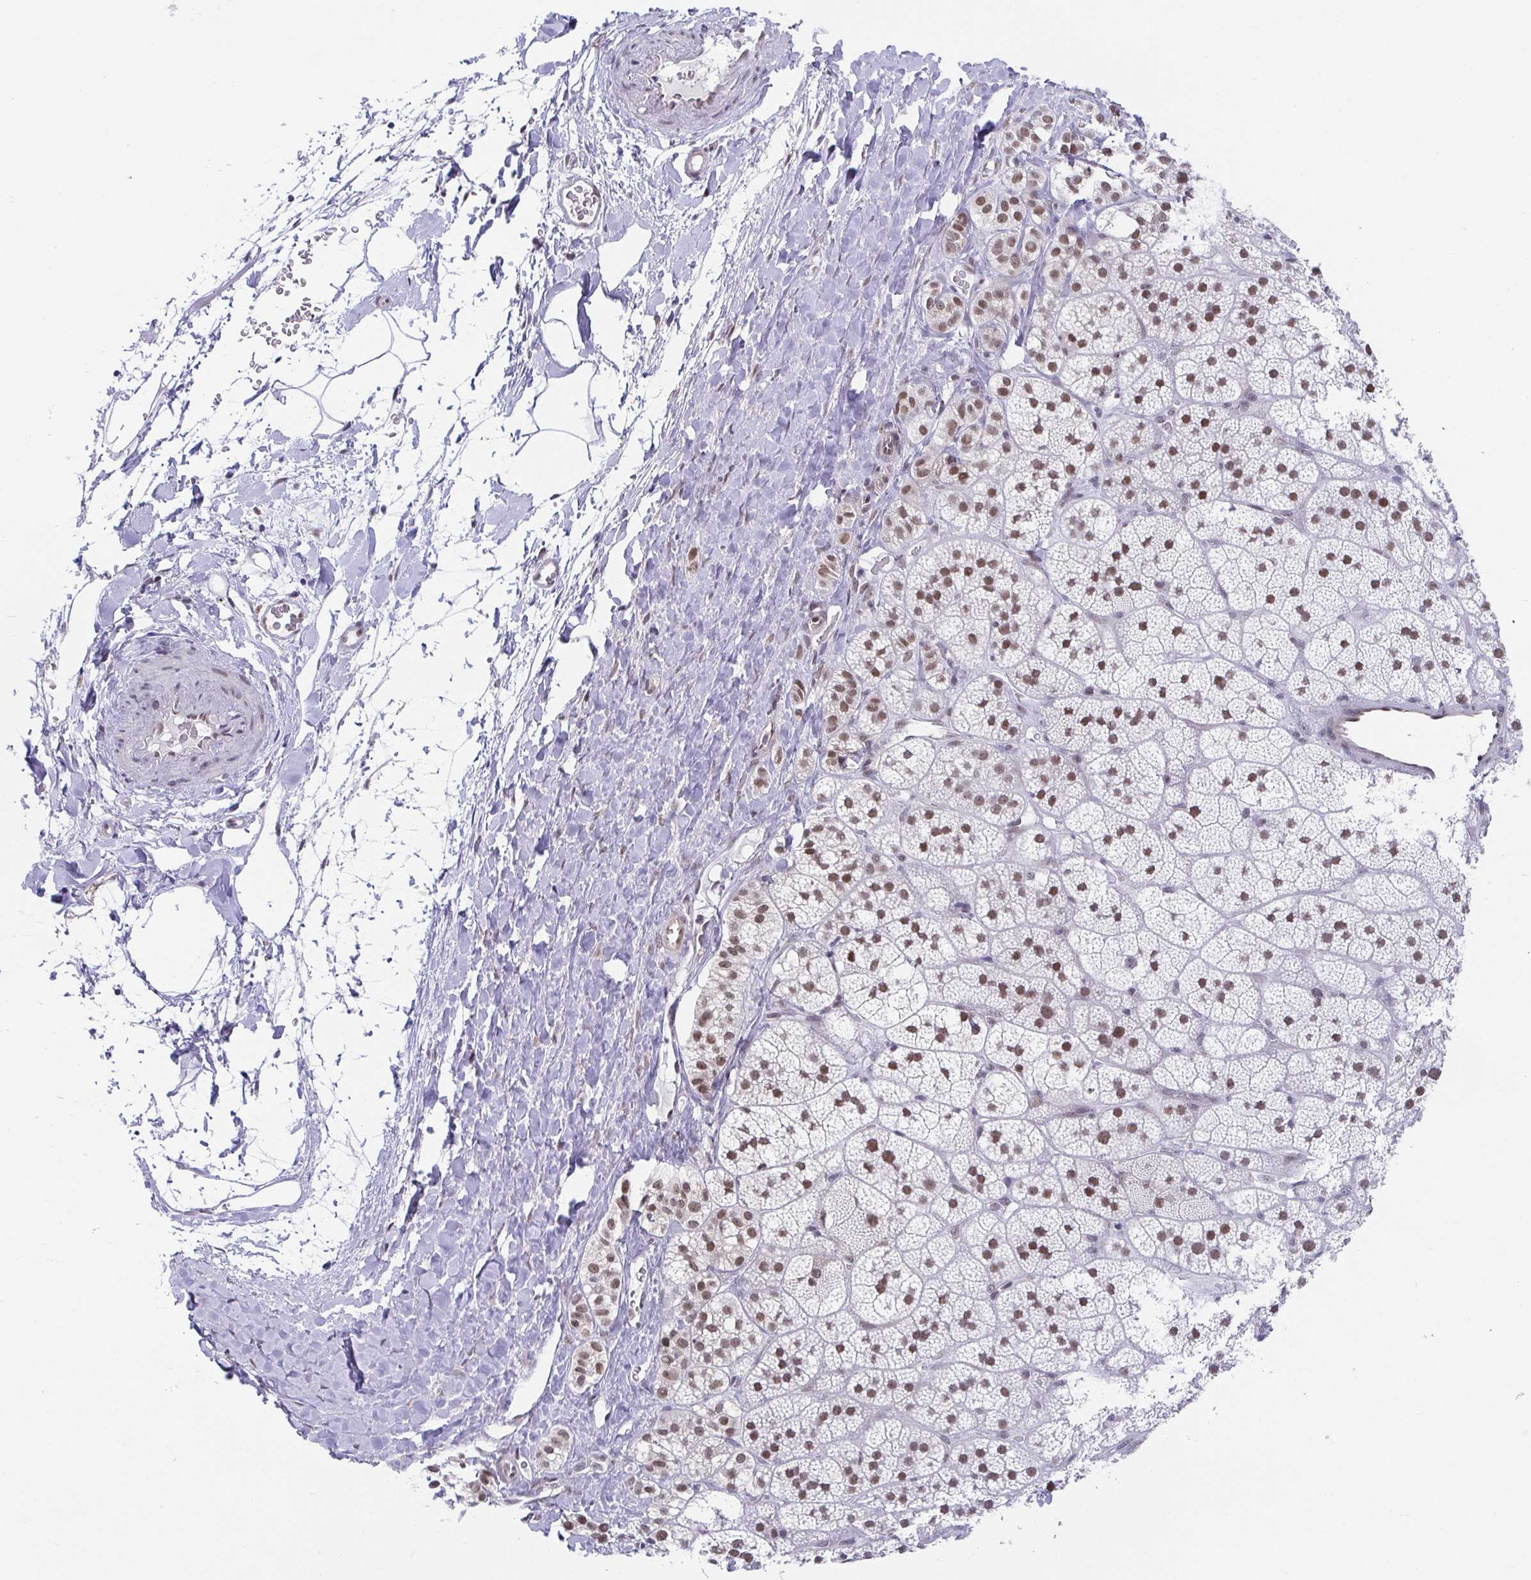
{"staining": {"intensity": "moderate", "quantity": ">75%", "location": "nuclear"}, "tissue": "adrenal gland", "cell_type": "Glandular cells", "image_type": "normal", "snomed": [{"axis": "morphology", "description": "Normal tissue, NOS"}, {"axis": "topography", "description": "Adrenal gland"}], "caption": "High-magnification brightfield microscopy of unremarkable adrenal gland stained with DAB (3,3'-diaminobenzidine) (brown) and counterstained with hematoxylin (blue). glandular cells exhibit moderate nuclear staining is present in about>75% of cells.", "gene": "SLC7A10", "patient": {"sex": "male", "age": 57}}